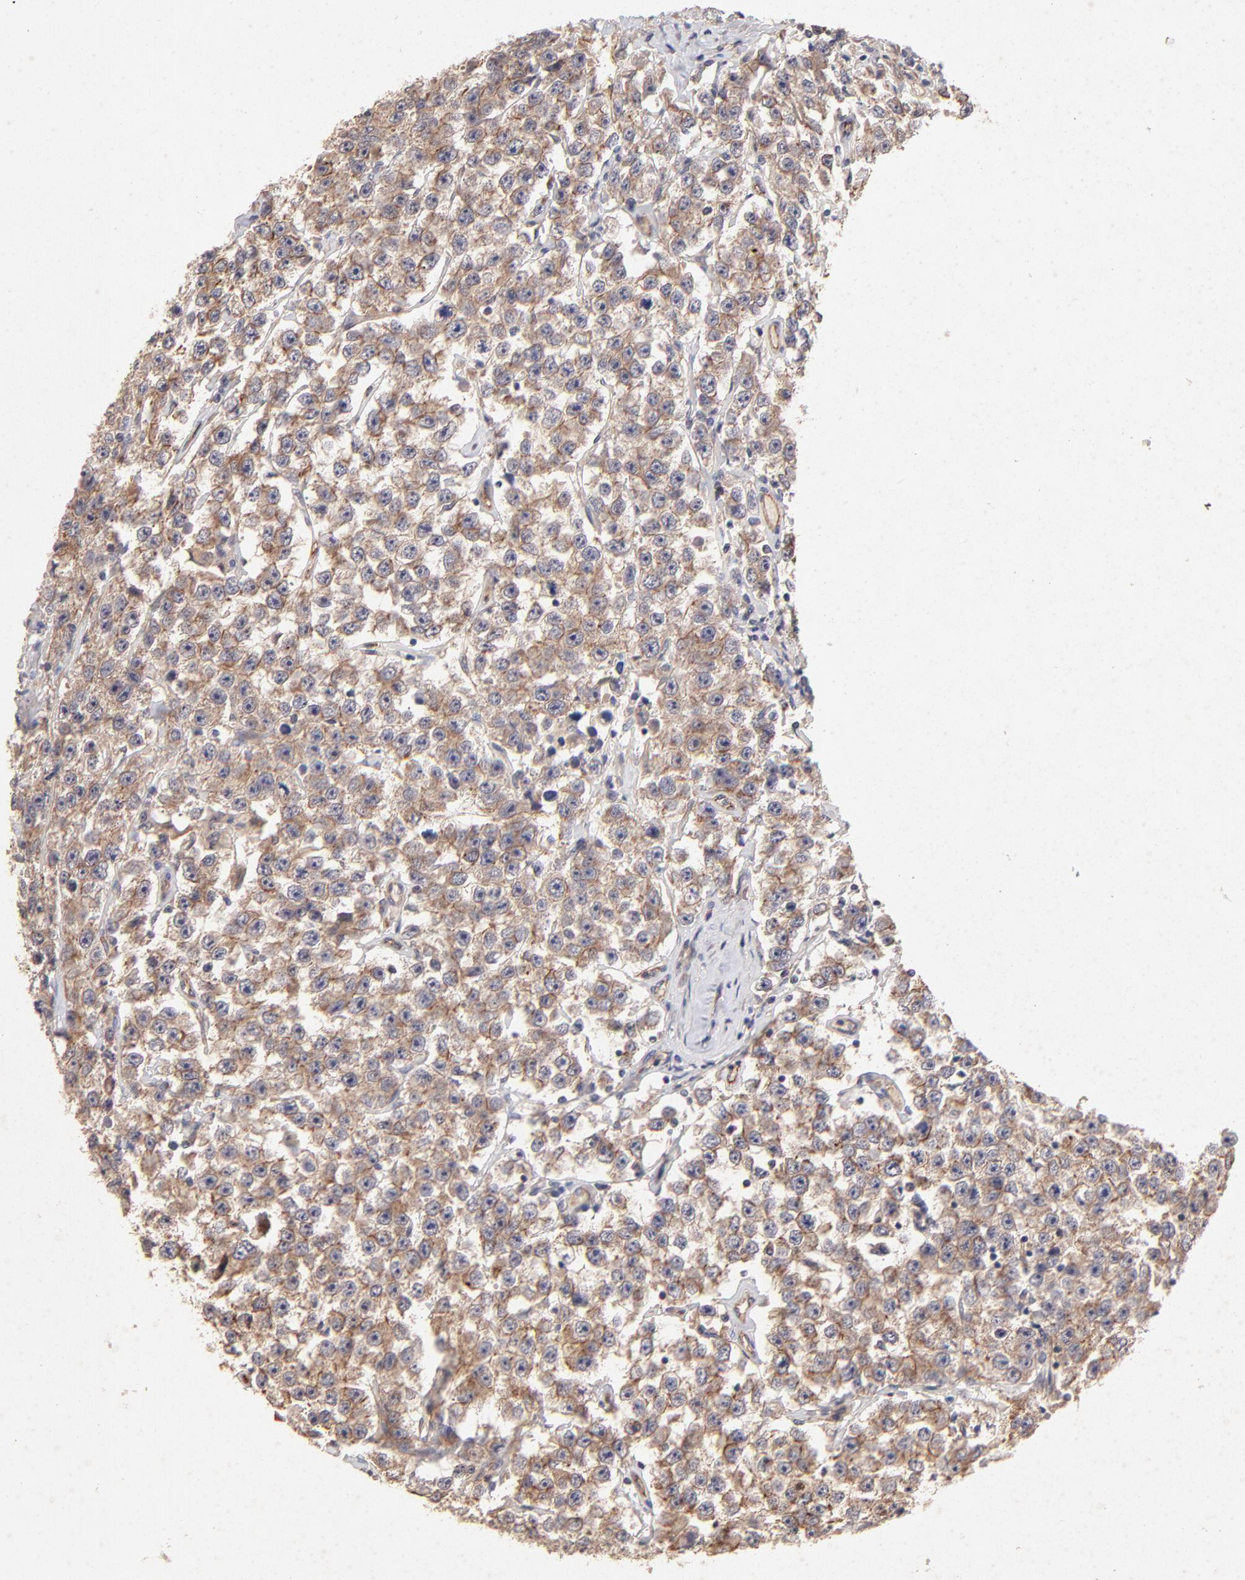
{"staining": {"intensity": "moderate", "quantity": ">75%", "location": "cytoplasmic/membranous"}, "tissue": "testis cancer", "cell_type": "Tumor cells", "image_type": "cancer", "snomed": [{"axis": "morphology", "description": "Seminoma, NOS"}, {"axis": "topography", "description": "Testis"}], "caption": "Tumor cells reveal moderate cytoplasmic/membranous positivity in about >75% of cells in testis cancer.", "gene": "STAP2", "patient": {"sex": "male", "age": 52}}